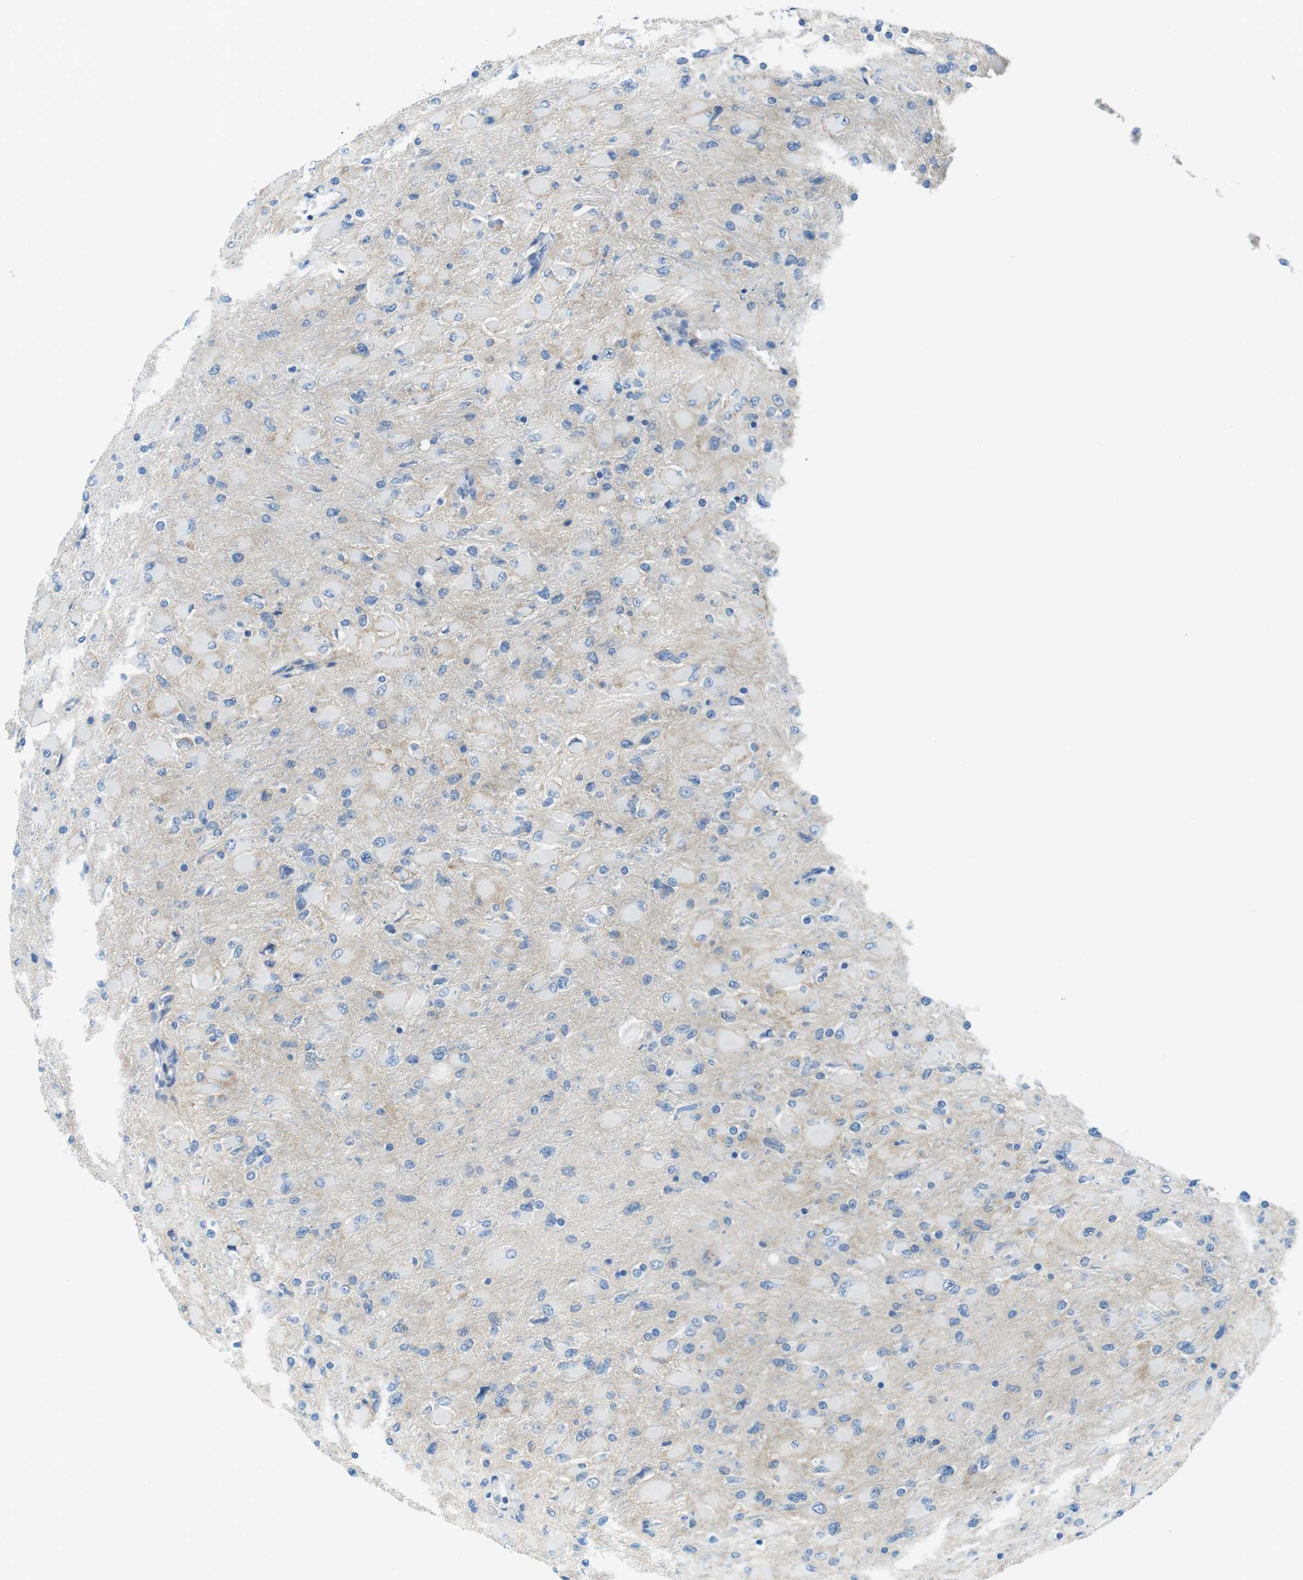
{"staining": {"intensity": "negative", "quantity": "none", "location": "none"}, "tissue": "glioma", "cell_type": "Tumor cells", "image_type": "cancer", "snomed": [{"axis": "morphology", "description": "Glioma, malignant, High grade"}, {"axis": "topography", "description": "Cerebral cortex"}], "caption": "Immunohistochemistry (IHC) image of neoplastic tissue: human glioma stained with DAB (3,3'-diaminobenzidine) demonstrates no significant protein positivity in tumor cells. (DAB (3,3'-diaminobenzidine) immunohistochemistry, high magnification).", "gene": "SLC6A6", "patient": {"sex": "female", "age": 36}}